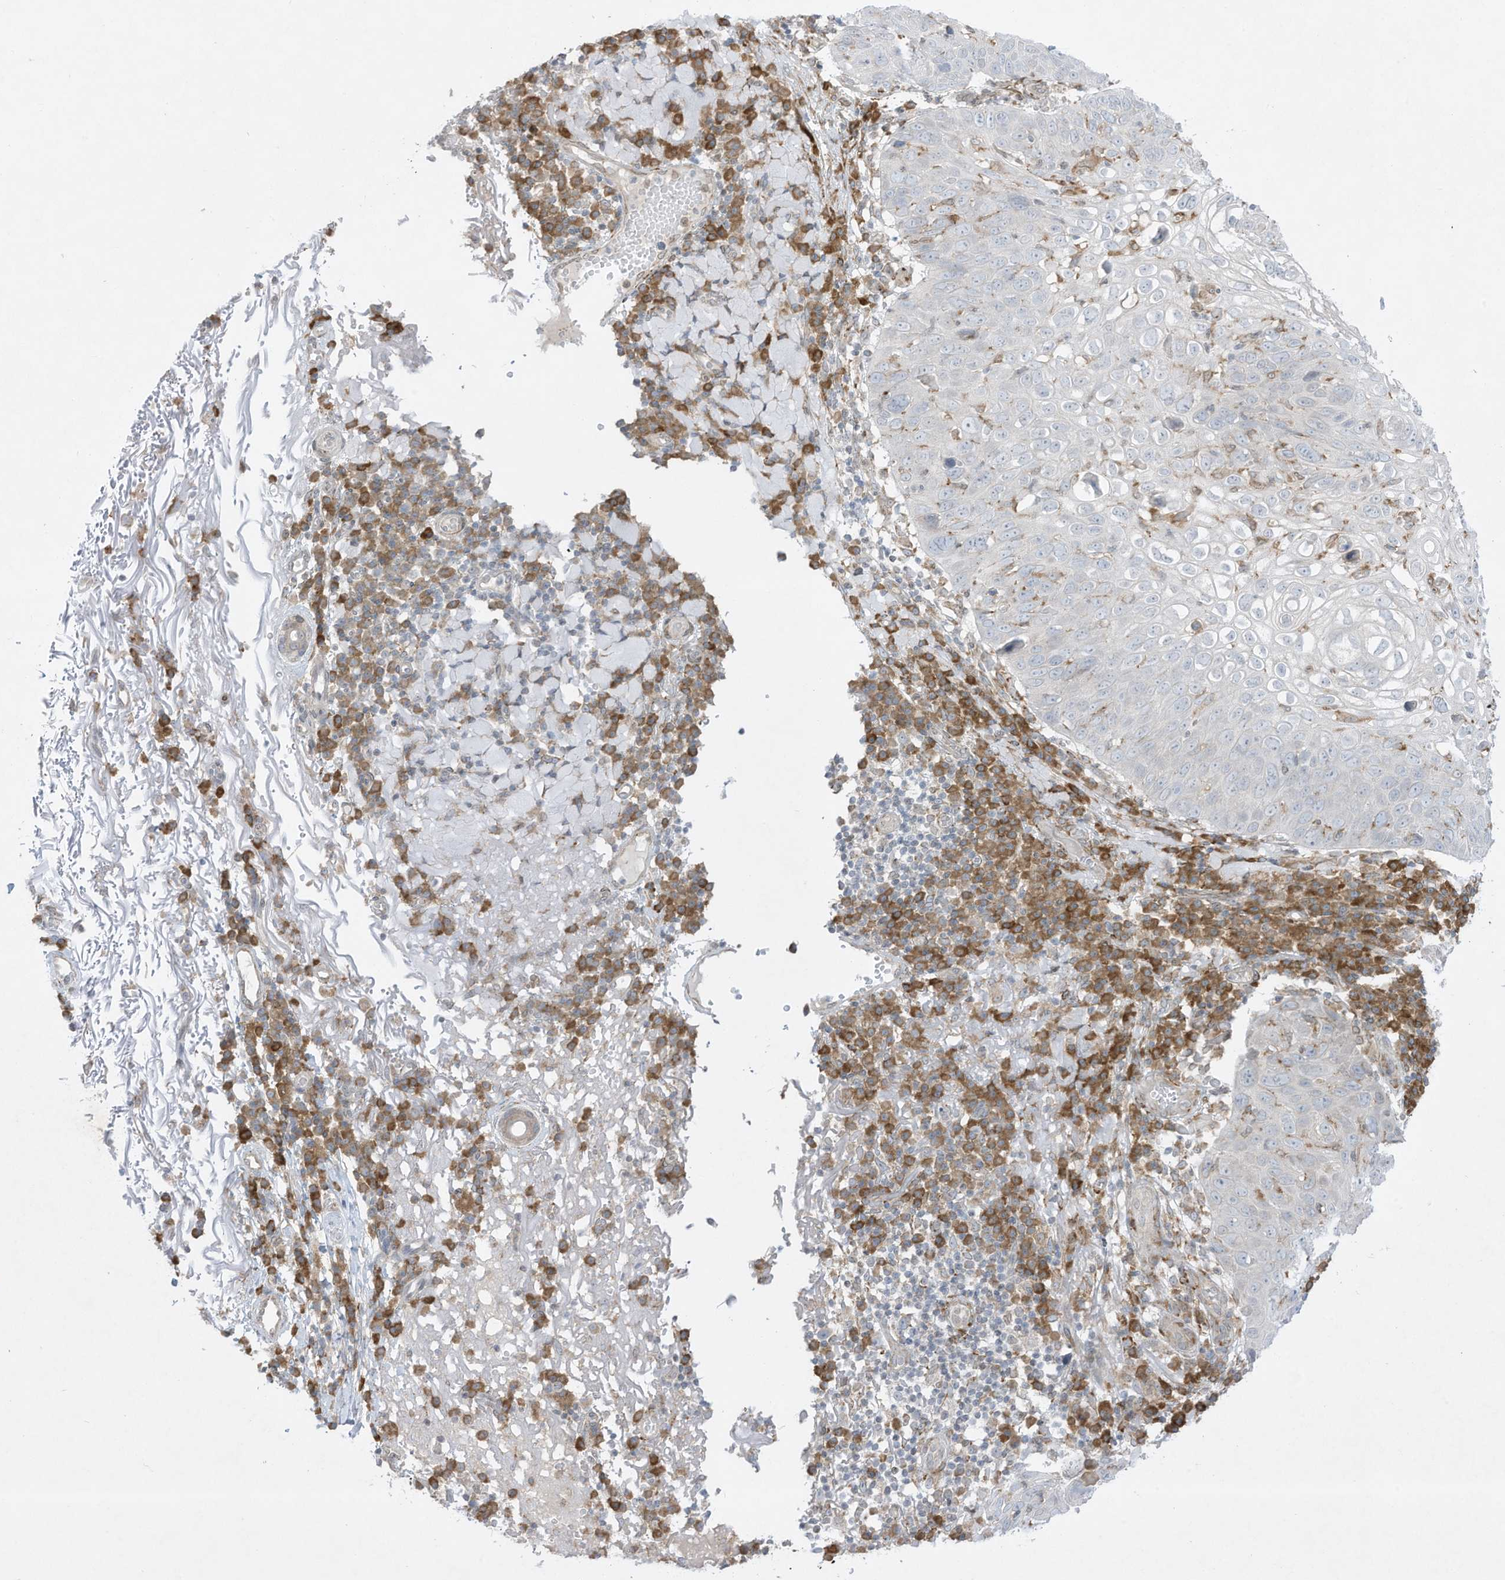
{"staining": {"intensity": "negative", "quantity": "none", "location": "none"}, "tissue": "skin cancer", "cell_type": "Tumor cells", "image_type": "cancer", "snomed": [{"axis": "morphology", "description": "Squamous cell carcinoma, NOS"}, {"axis": "topography", "description": "Skin"}], "caption": "Protein analysis of skin squamous cell carcinoma demonstrates no significant staining in tumor cells.", "gene": "PTK6", "patient": {"sex": "female", "age": 90}}